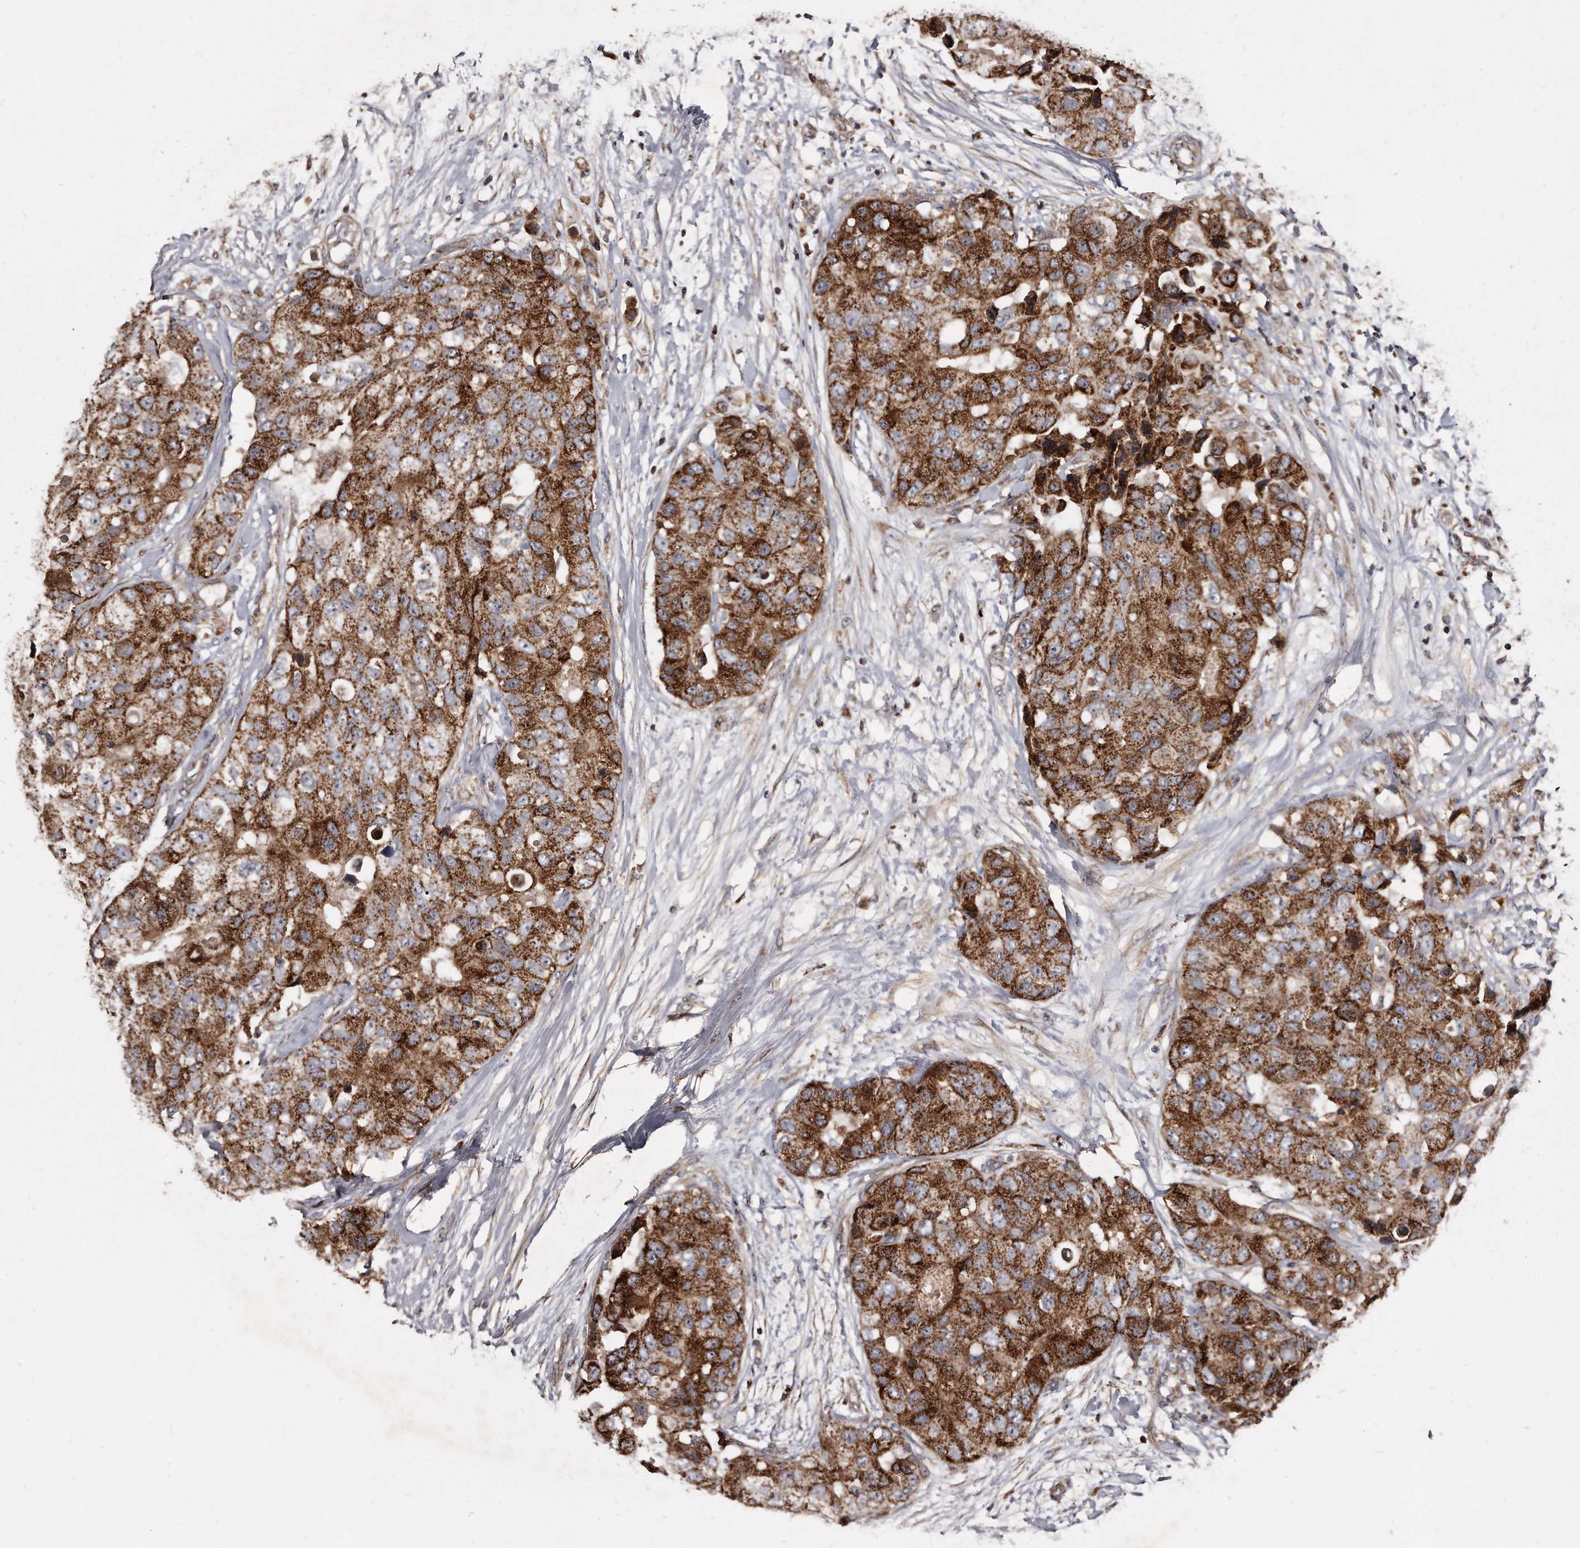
{"staining": {"intensity": "strong", "quantity": ">75%", "location": "cytoplasmic/membranous"}, "tissue": "breast cancer", "cell_type": "Tumor cells", "image_type": "cancer", "snomed": [{"axis": "morphology", "description": "Duct carcinoma"}, {"axis": "topography", "description": "Breast"}], "caption": "This is an image of IHC staining of infiltrating ductal carcinoma (breast), which shows strong positivity in the cytoplasmic/membranous of tumor cells.", "gene": "FAM136A", "patient": {"sex": "female", "age": 62}}